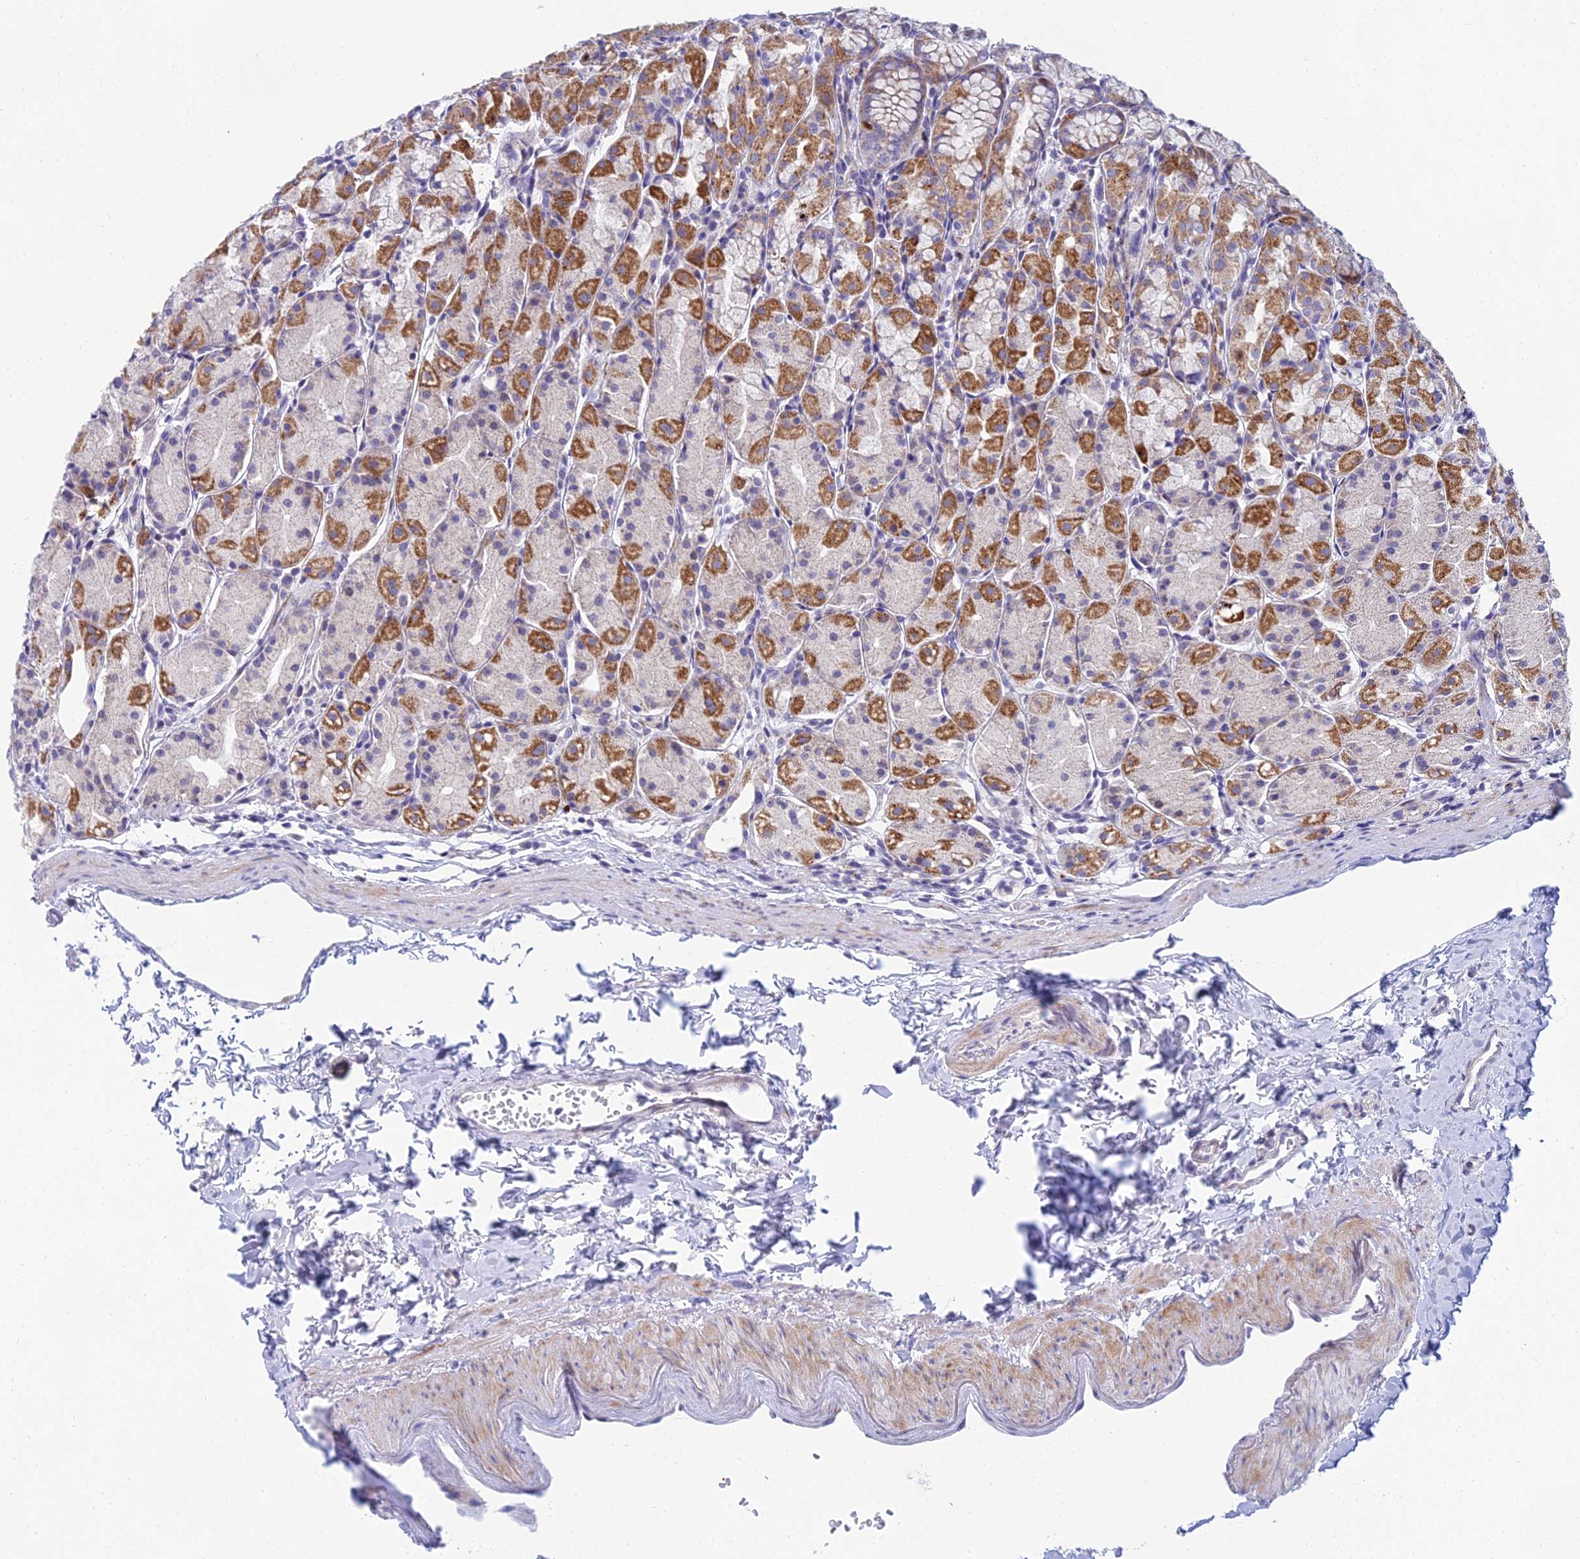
{"staining": {"intensity": "strong", "quantity": "25%-75%", "location": "cytoplasmic/membranous"}, "tissue": "stomach", "cell_type": "Glandular cells", "image_type": "normal", "snomed": [{"axis": "morphology", "description": "Normal tissue, NOS"}, {"axis": "topography", "description": "Stomach, upper"}], "caption": "Immunohistochemistry (DAB) staining of benign stomach displays strong cytoplasmic/membranous protein expression in approximately 25%-75% of glandular cells. (DAB (3,3'-diaminobenzidine) IHC, brown staining for protein, blue staining for nuclei).", "gene": "PRR13", "patient": {"sex": "male", "age": 47}}